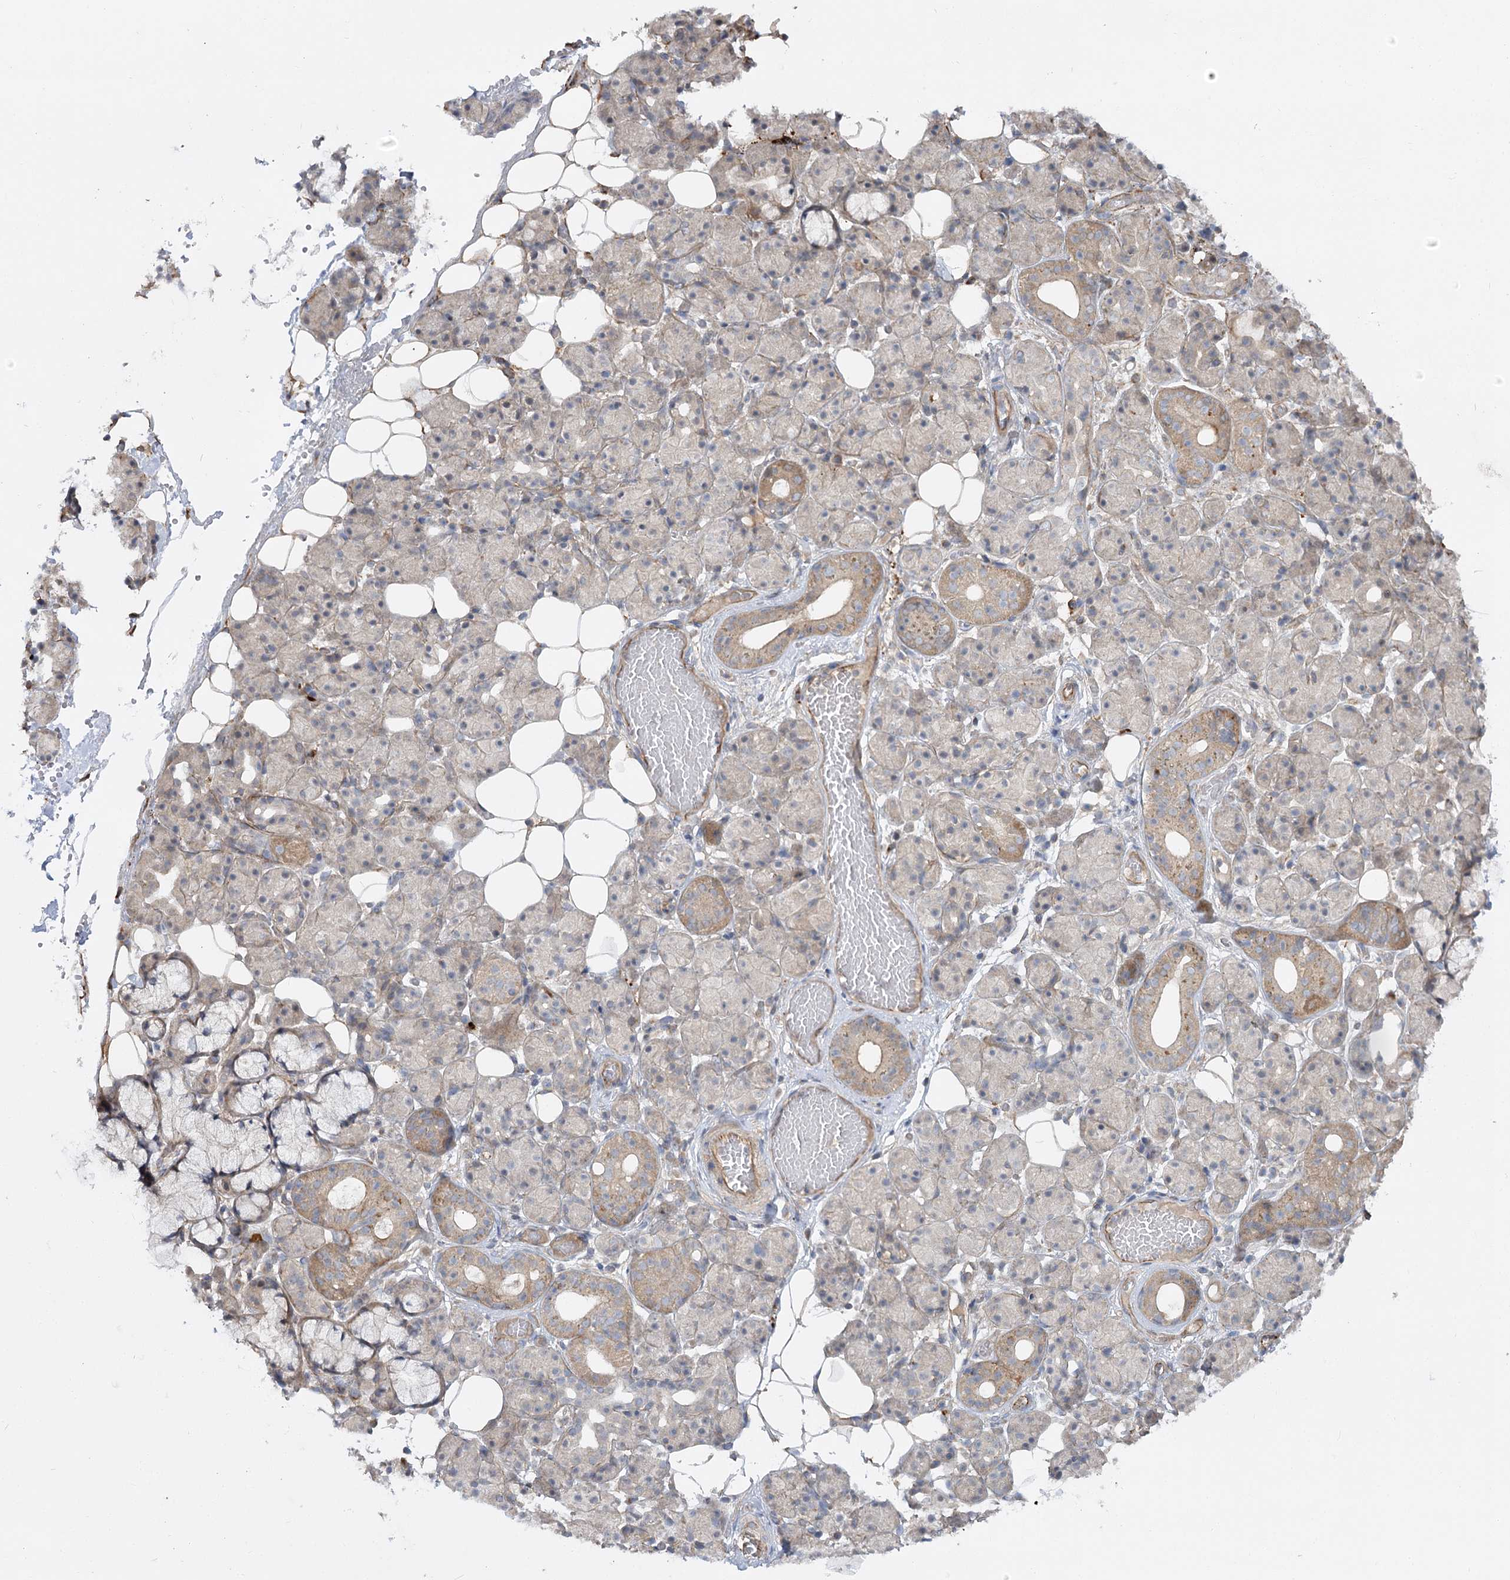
{"staining": {"intensity": "weak", "quantity": "25%-75%", "location": "cytoplasmic/membranous"}, "tissue": "salivary gland", "cell_type": "Glandular cells", "image_type": "normal", "snomed": [{"axis": "morphology", "description": "Normal tissue, NOS"}, {"axis": "topography", "description": "Salivary gland"}], "caption": "IHC of unremarkable salivary gland exhibits low levels of weak cytoplasmic/membranous expression in approximately 25%-75% of glandular cells.", "gene": "KIAA0825", "patient": {"sex": "male", "age": 63}}